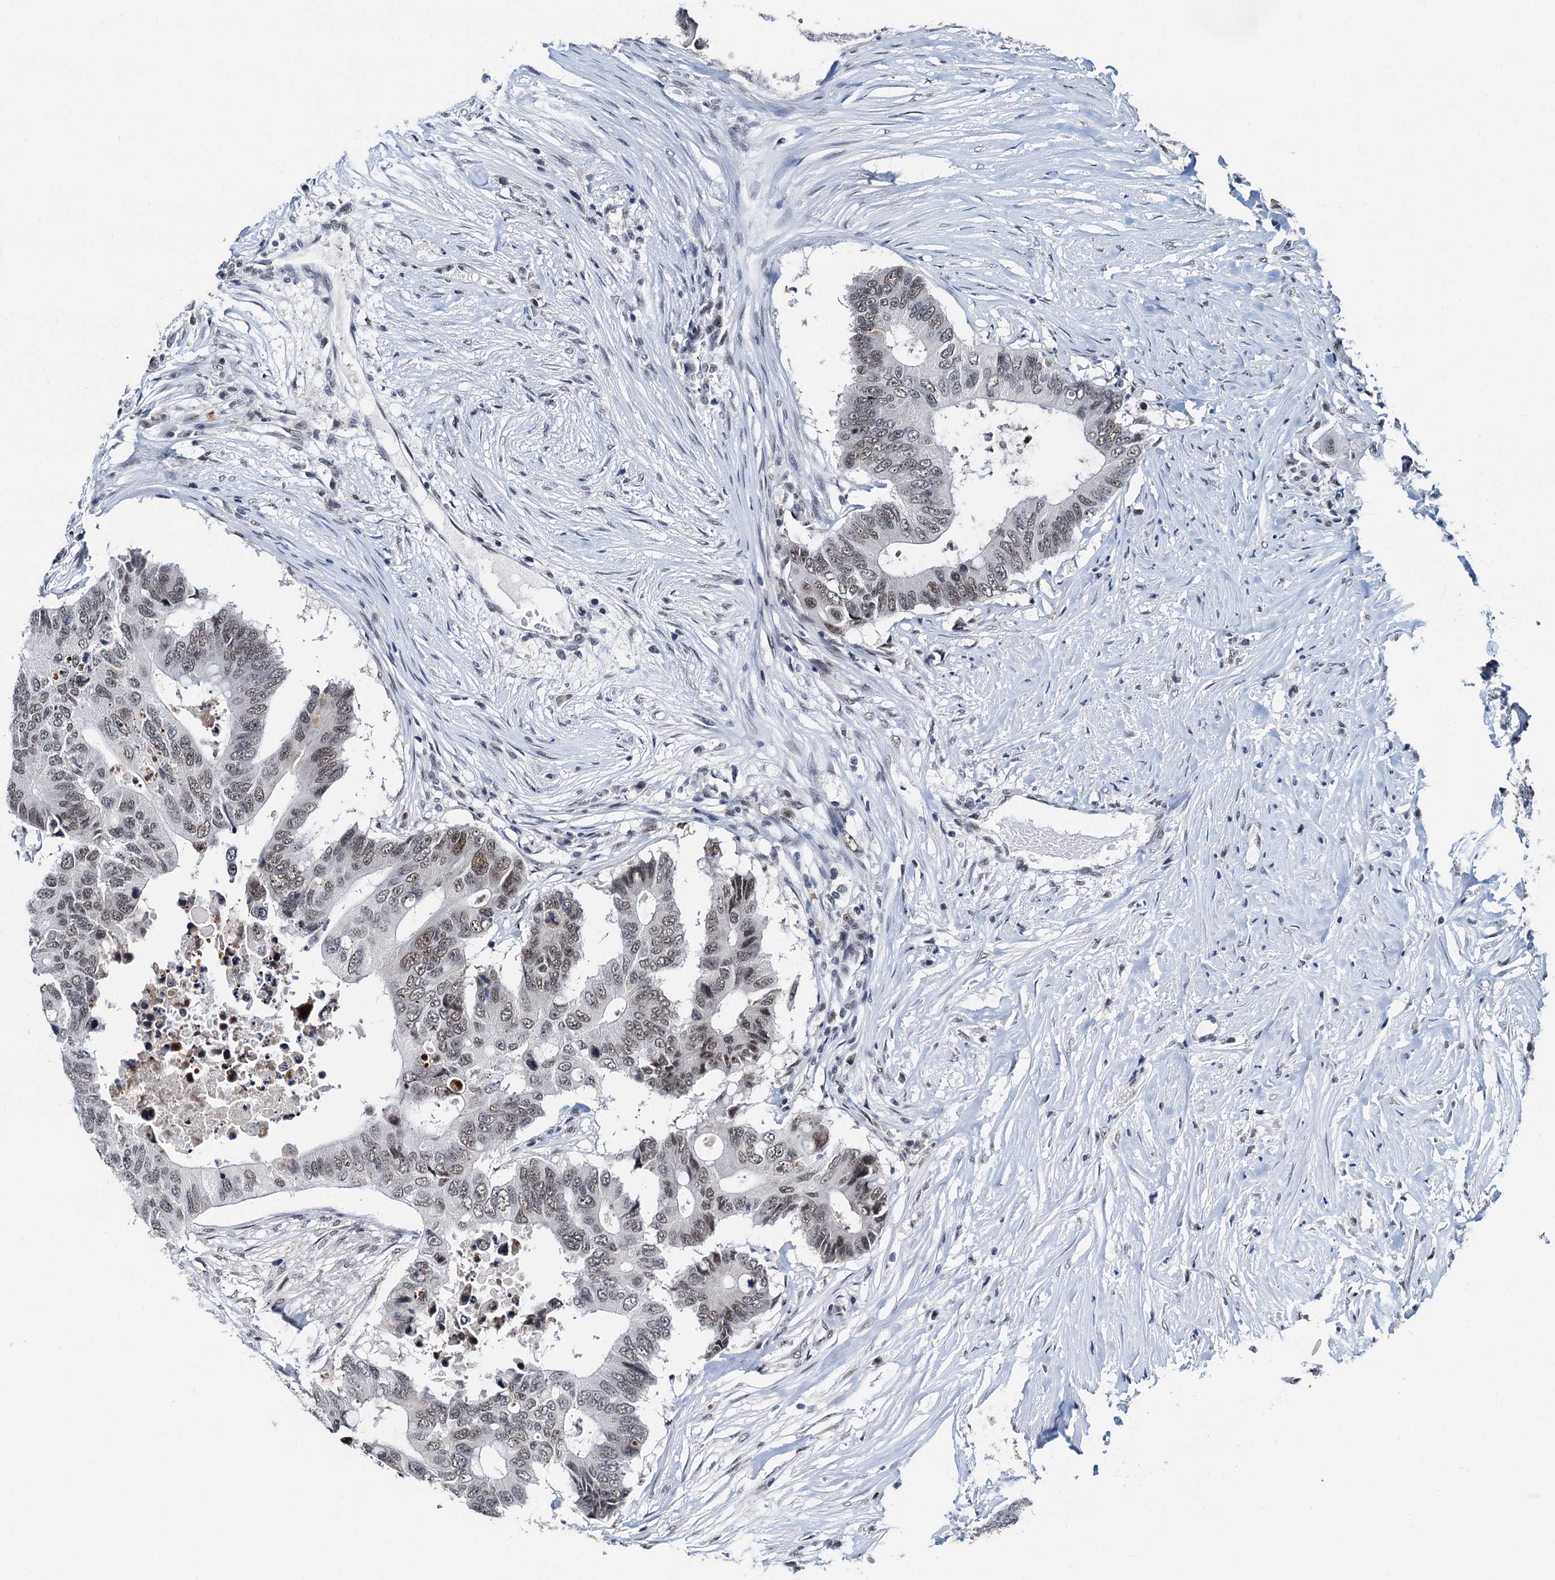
{"staining": {"intensity": "weak", "quantity": ">75%", "location": "nuclear"}, "tissue": "colorectal cancer", "cell_type": "Tumor cells", "image_type": "cancer", "snomed": [{"axis": "morphology", "description": "Adenocarcinoma, NOS"}, {"axis": "topography", "description": "Colon"}], "caption": "Protein expression analysis of colorectal adenocarcinoma demonstrates weak nuclear expression in approximately >75% of tumor cells. The protein is stained brown, and the nuclei are stained in blue (DAB IHC with brightfield microscopy, high magnification).", "gene": "SNRPD1", "patient": {"sex": "male", "age": 71}}